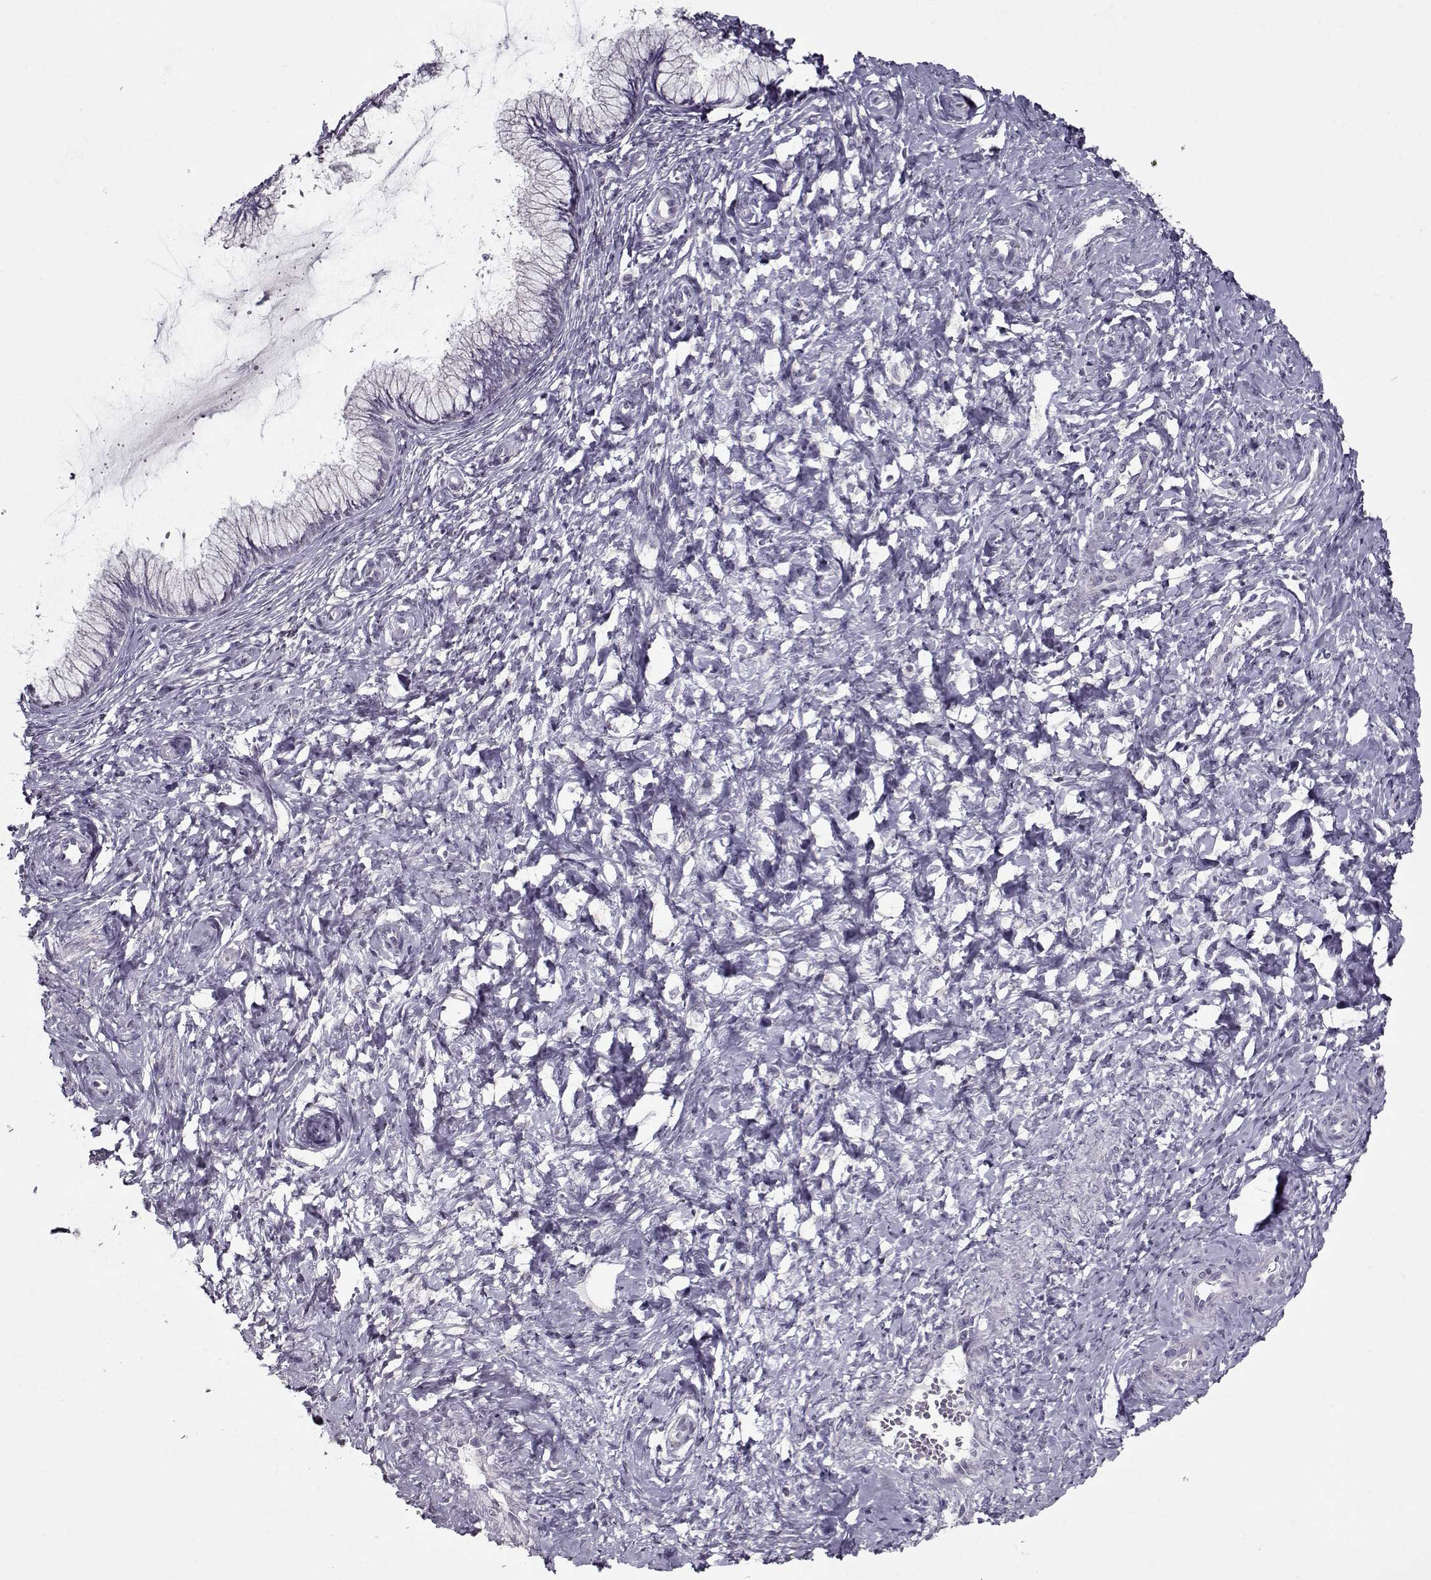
{"staining": {"intensity": "negative", "quantity": "none", "location": "none"}, "tissue": "cervix", "cell_type": "Glandular cells", "image_type": "normal", "snomed": [{"axis": "morphology", "description": "Normal tissue, NOS"}, {"axis": "topography", "description": "Cervix"}], "caption": "IHC of normal human cervix demonstrates no staining in glandular cells. (DAB (3,3'-diaminobenzidine) immunohistochemistry (IHC), high magnification).", "gene": "SEC16B", "patient": {"sex": "female", "age": 37}}